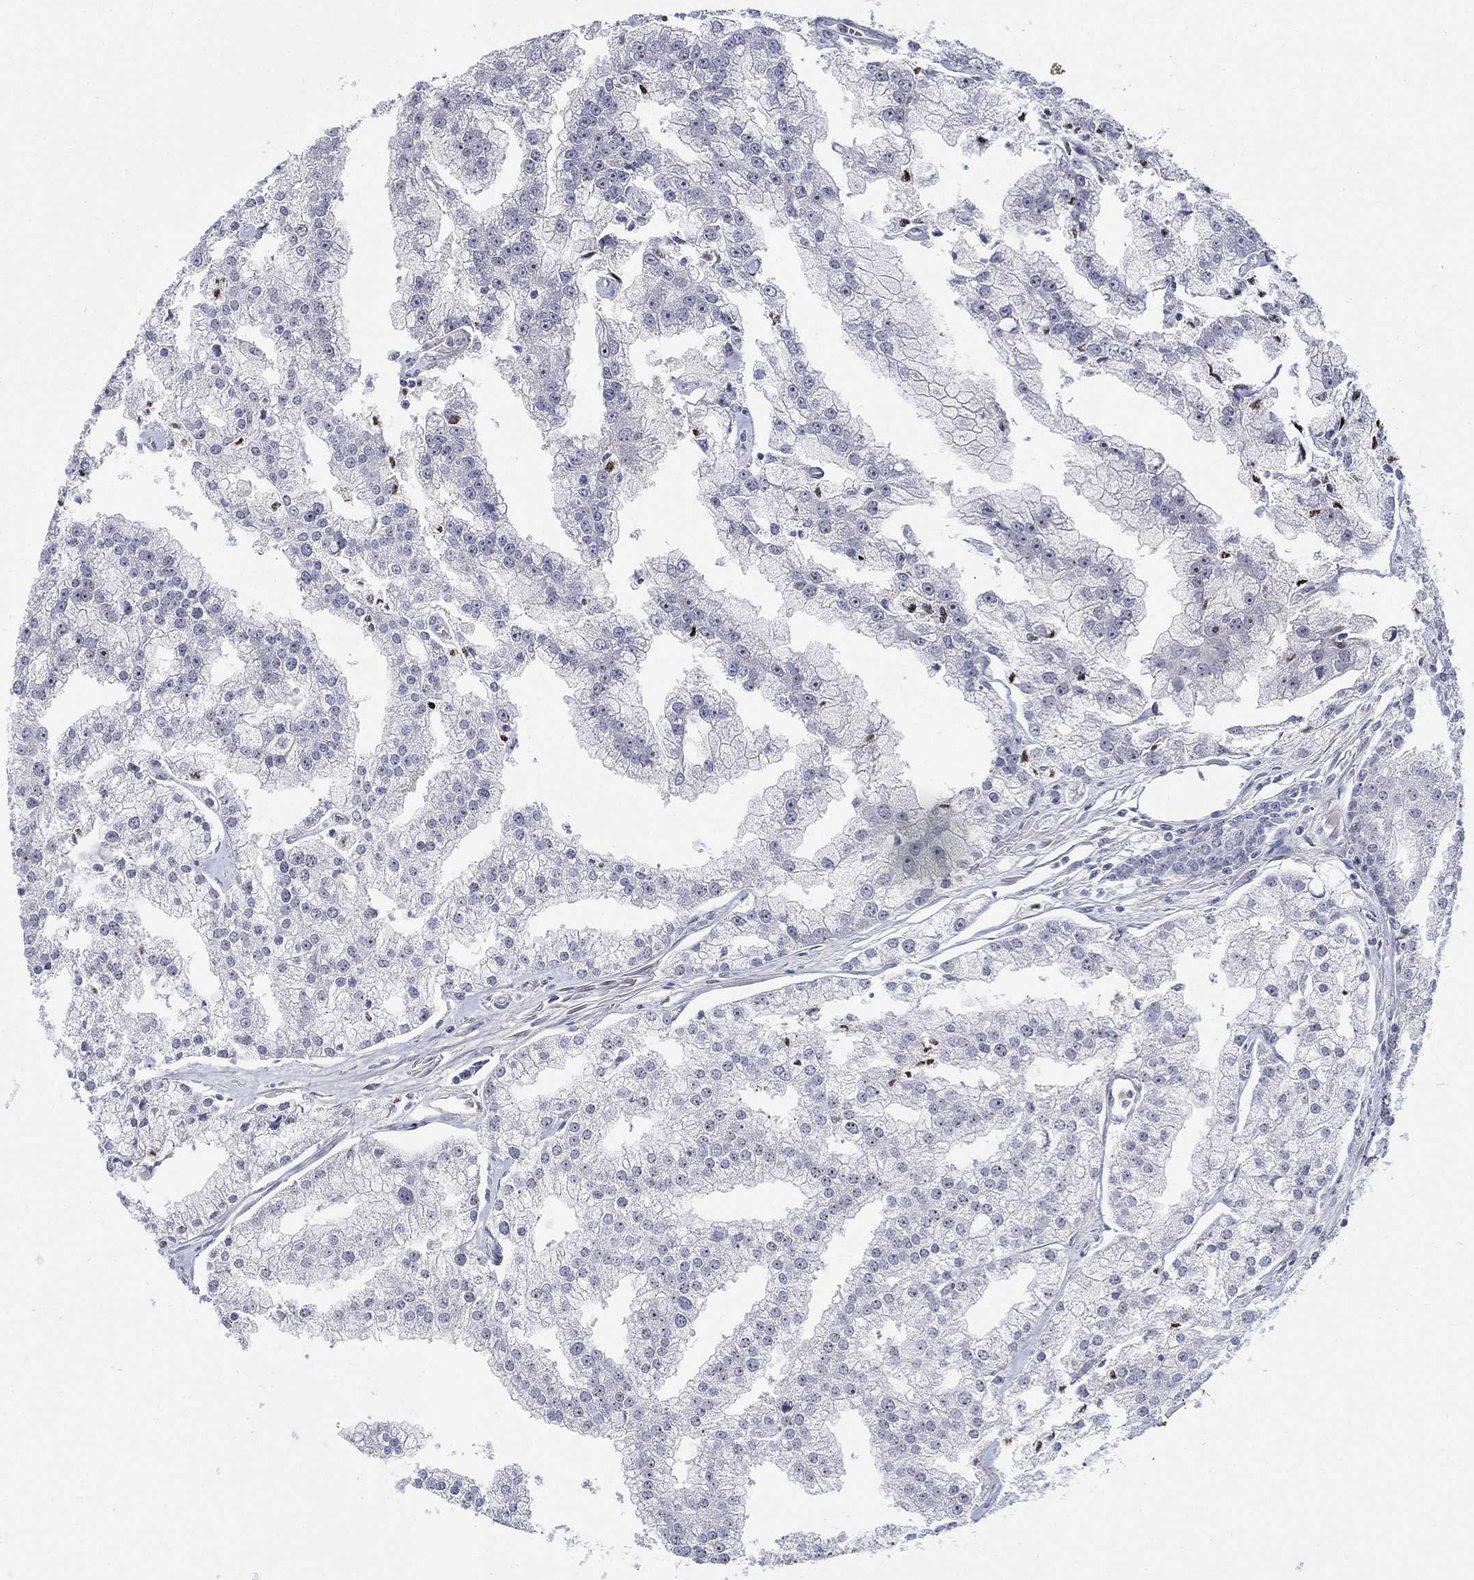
{"staining": {"intensity": "negative", "quantity": "none", "location": "none"}, "tissue": "prostate cancer", "cell_type": "Tumor cells", "image_type": "cancer", "snomed": [{"axis": "morphology", "description": "Adenocarcinoma, NOS"}, {"axis": "topography", "description": "Prostate"}], "caption": "Immunohistochemical staining of human prostate adenocarcinoma displays no significant positivity in tumor cells.", "gene": "SMIM18", "patient": {"sex": "male", "age": 70}}